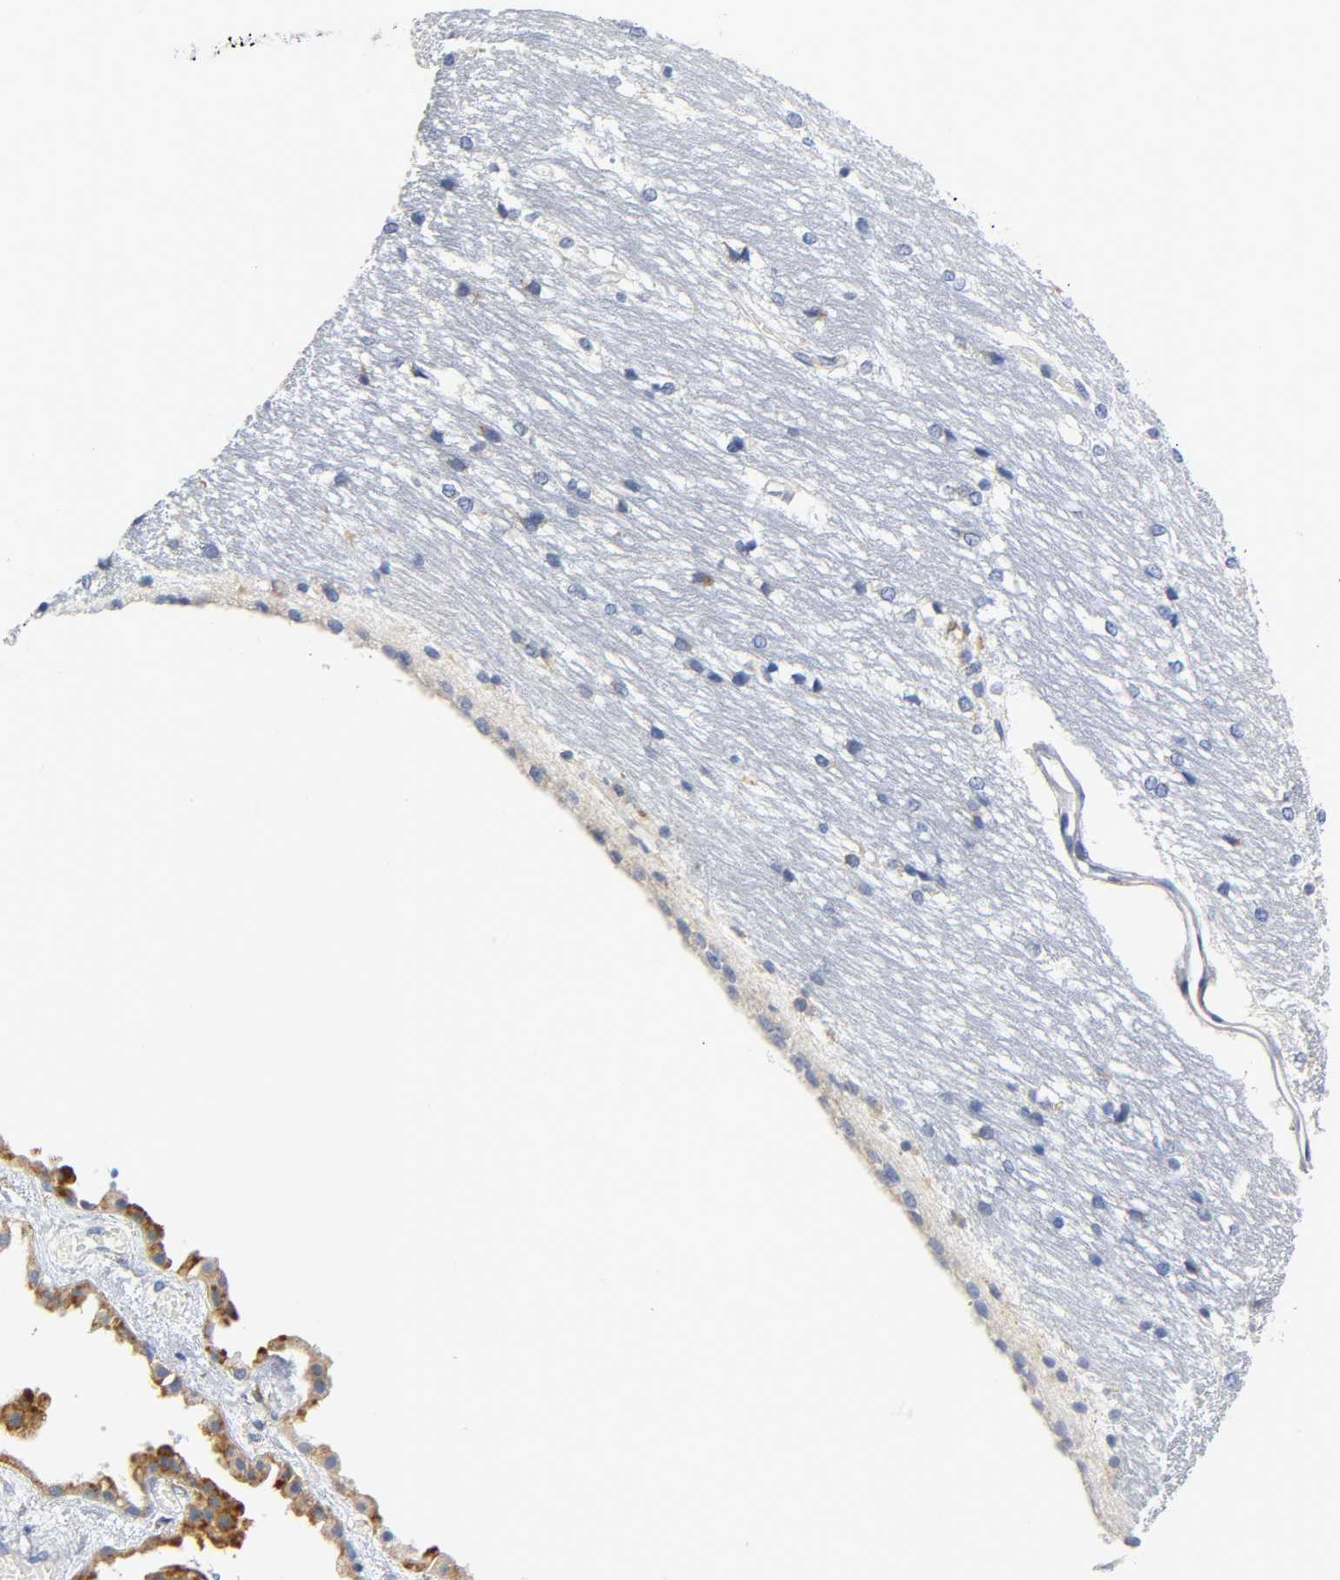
{"staining": {"intensity": "moderate", "quantity": "<25%", "location": "cytoplasmic/membranous"}, "tissue": "hippocampus", "cell_type": "Glial cells", "image_type": "normal", "snomed": [{"axis": "morphology", "description": "Normal tissue, NOS"}, {"axis": "topography", "description": "Hippocampus"}], "caption": "Hippocampus stained with DAB IHC exhibits low levels of moderate cytoplasmic/membranous positivity in about <25% of glial cells.", "gene": "REL", "patient": {"sex": "female", "age": 19}}